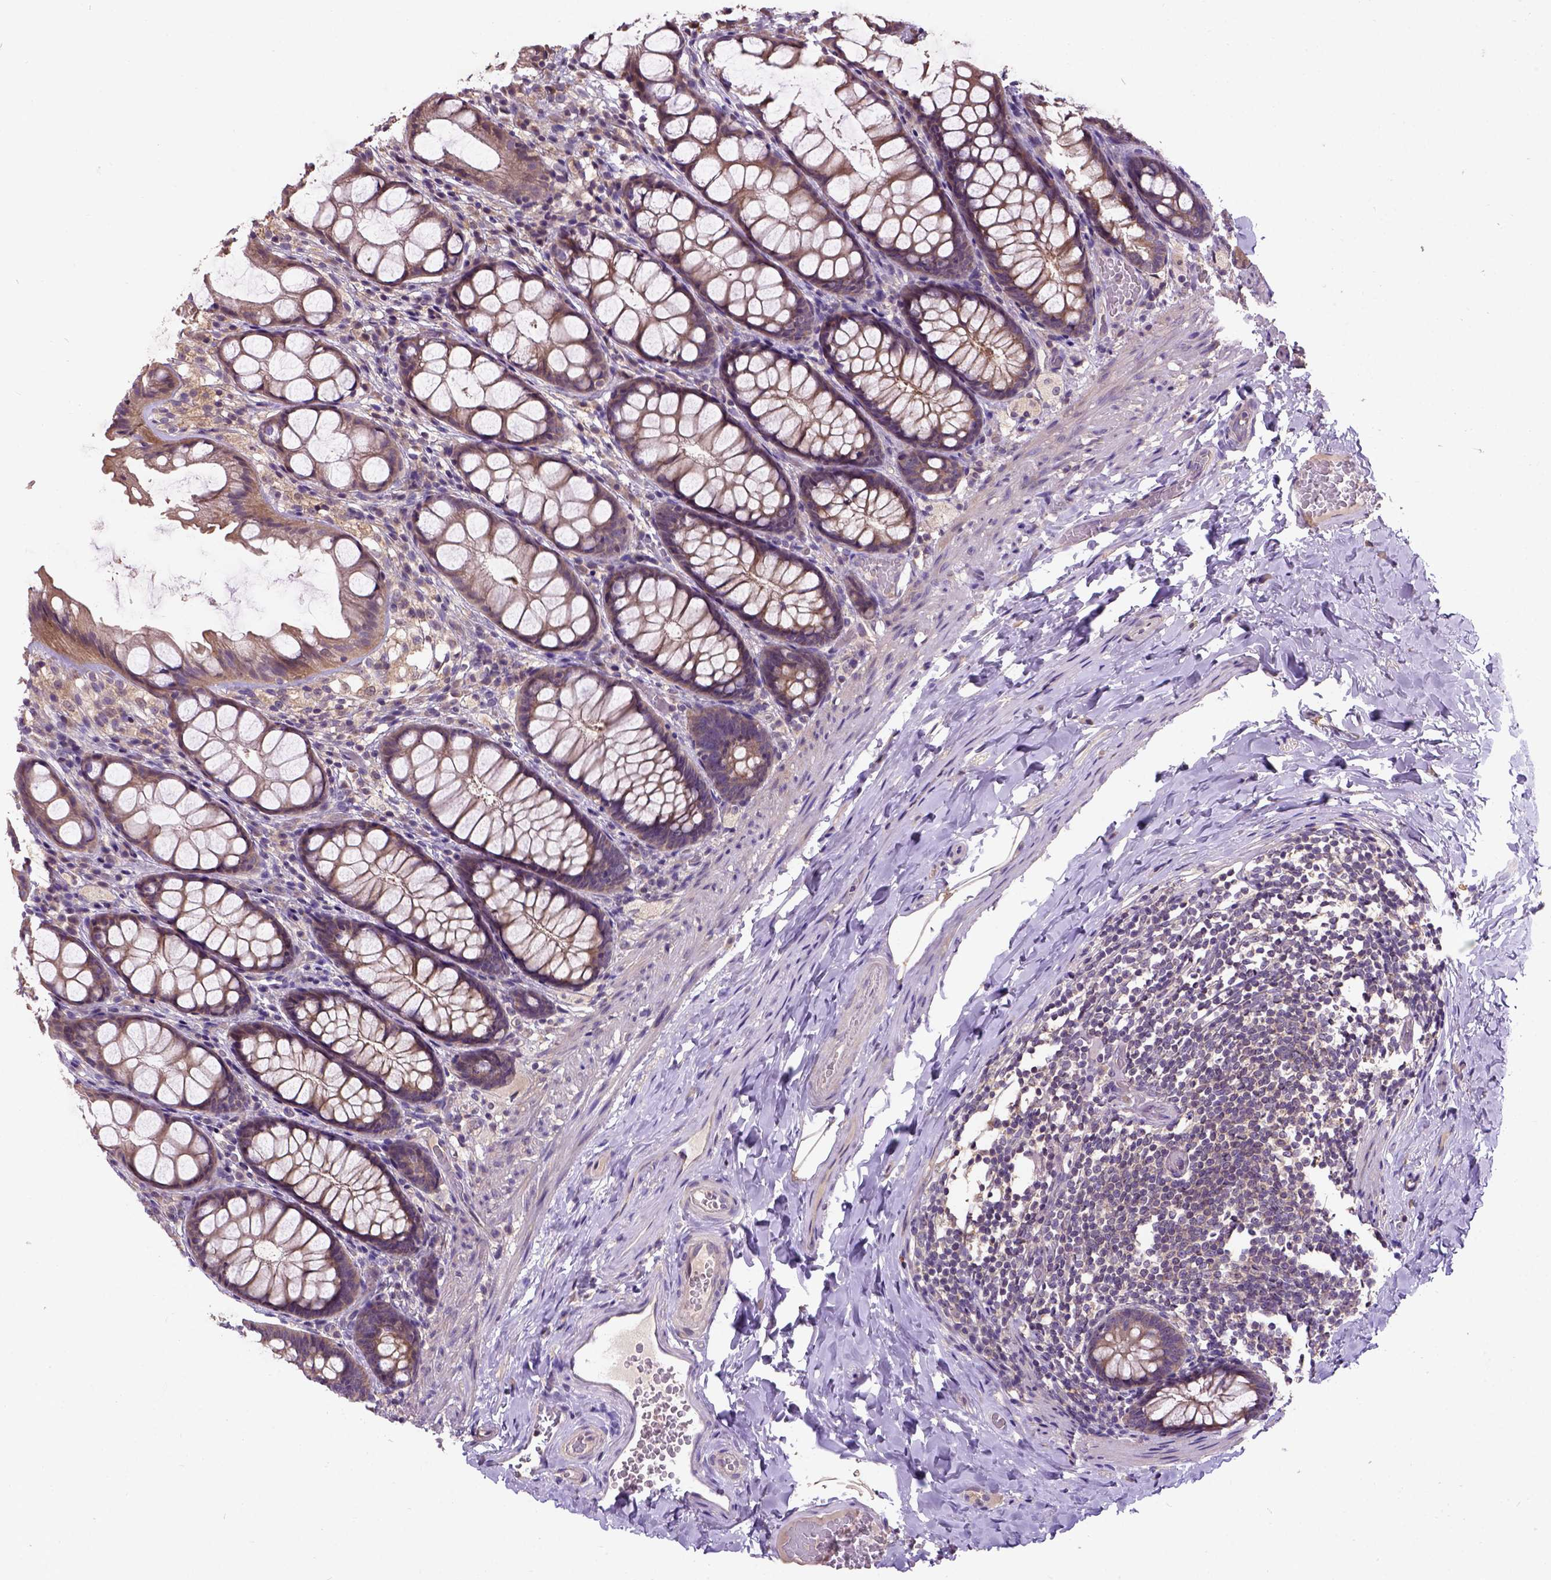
{"staining": {"intensity": "negative", "quantity": "none", "location": "none"}, "tissue": "colon", "cell_type": "Endothelial cells", "image_type": "normal", "snomed": [{"axis": "morphology", "description": "Normal tissue, NOS"}, {"axis": "topography", "description": "Colon"}], "caption": "The image demonstrates no significant staining in endothelial cells of colon.", "gene": "KBTBD8", "patient": {"sex": "male", "age": 47}}